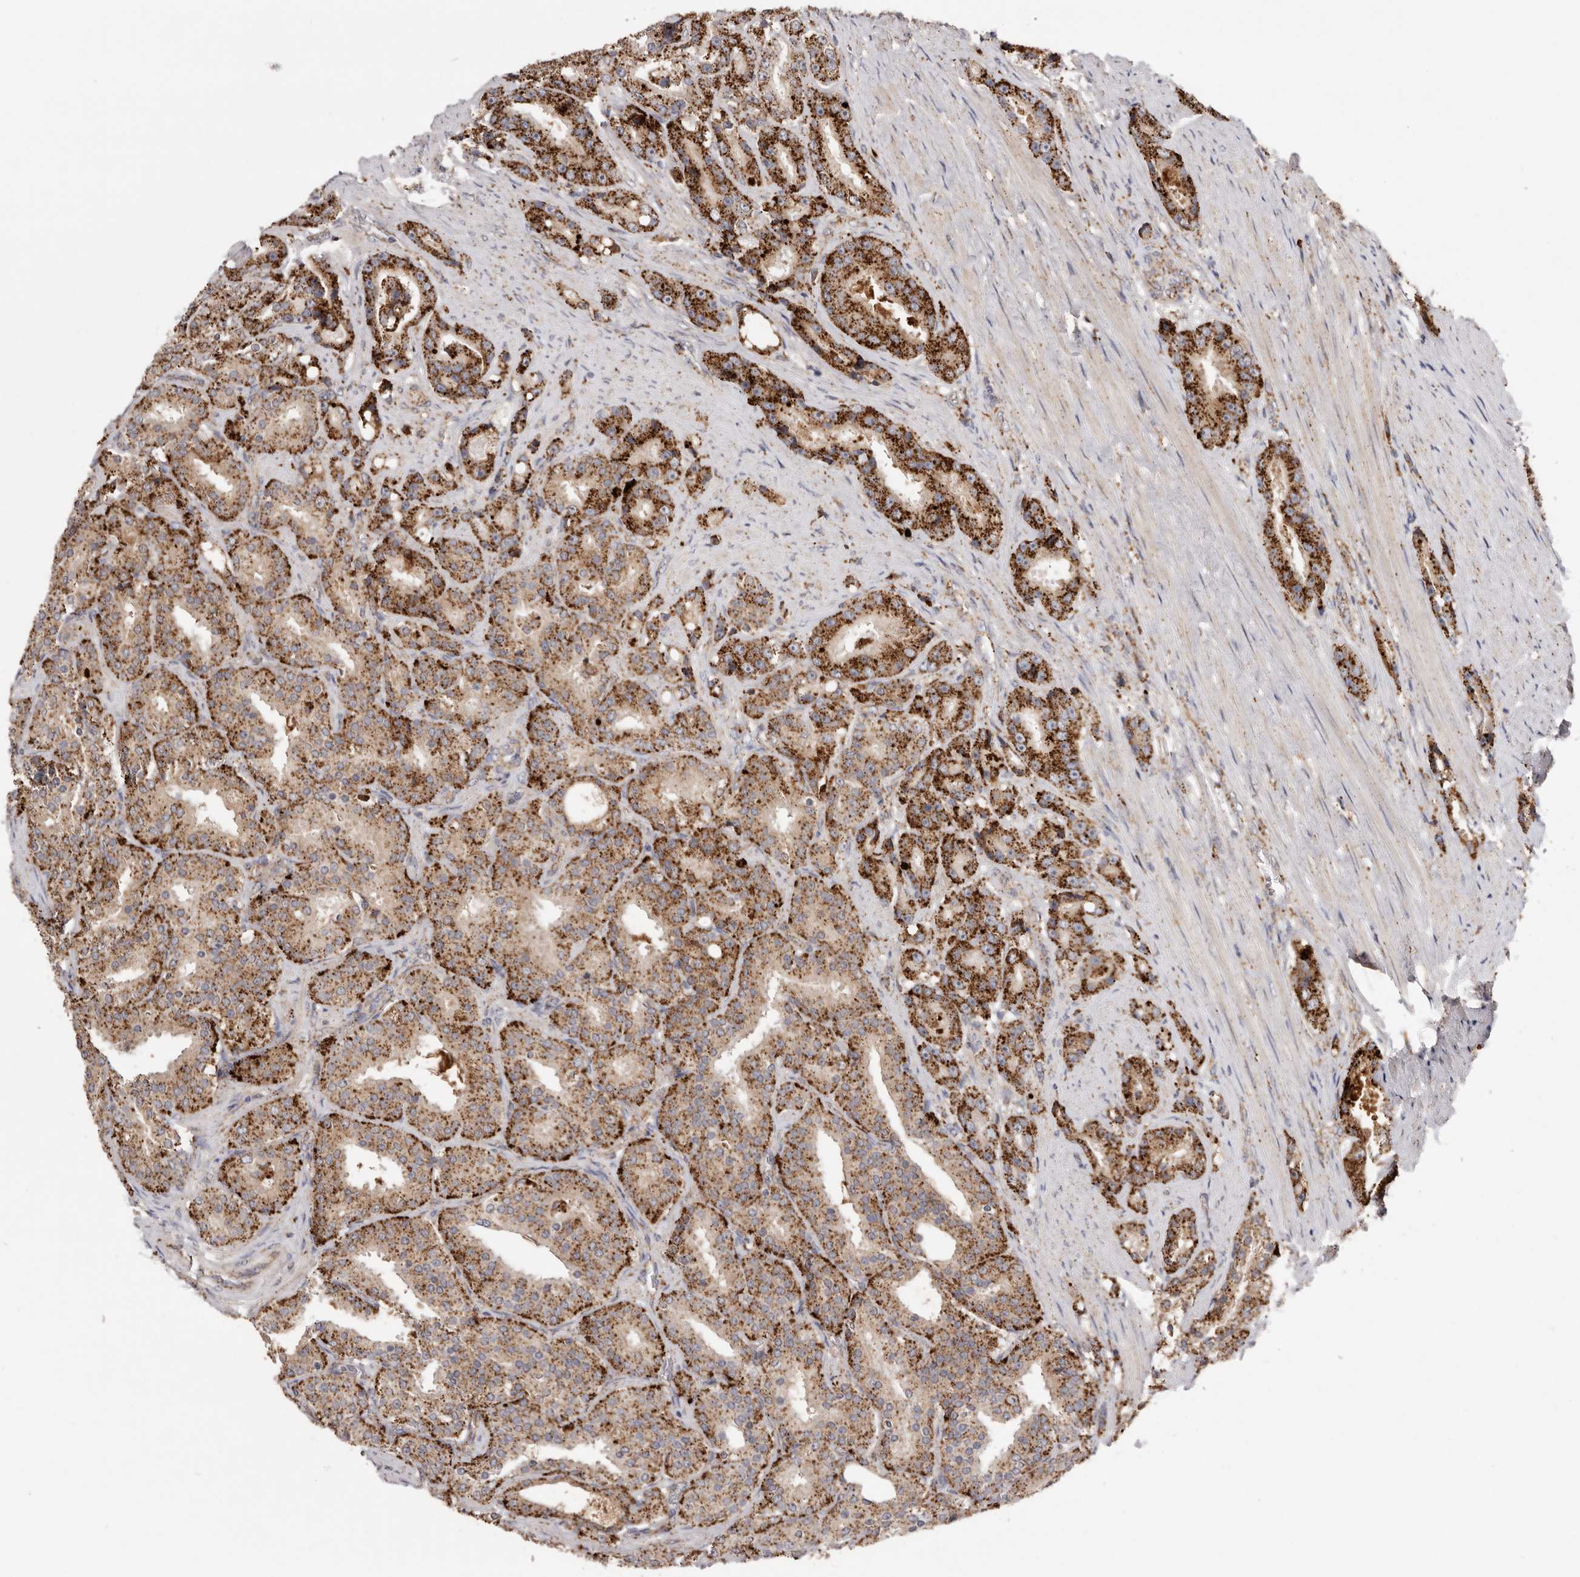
{"staining": {"intensity": "strong", "quantity": ">75%", "location": "cytoplasmic/membranous"}, "tissue": "prostate cancer", "cell_type": "Tumor cells", "image_type": "cancer", "snomed": [{"axis": "morphology", "description": "Adenocarcinoma, High grade"}, {"axis": "topography", "description": "Prostate"}], "caption": "Protein expression analysis of human prostate cancer (adenocarcinoma (high-grade)) reveals strong cytoplasmic/membranous expression in about >75% of tumor cells. (Brightfield microscopy of DAB IHC at high magnification).", "gene": "GRN", "patient": {"sex": "male", "age": 60}}